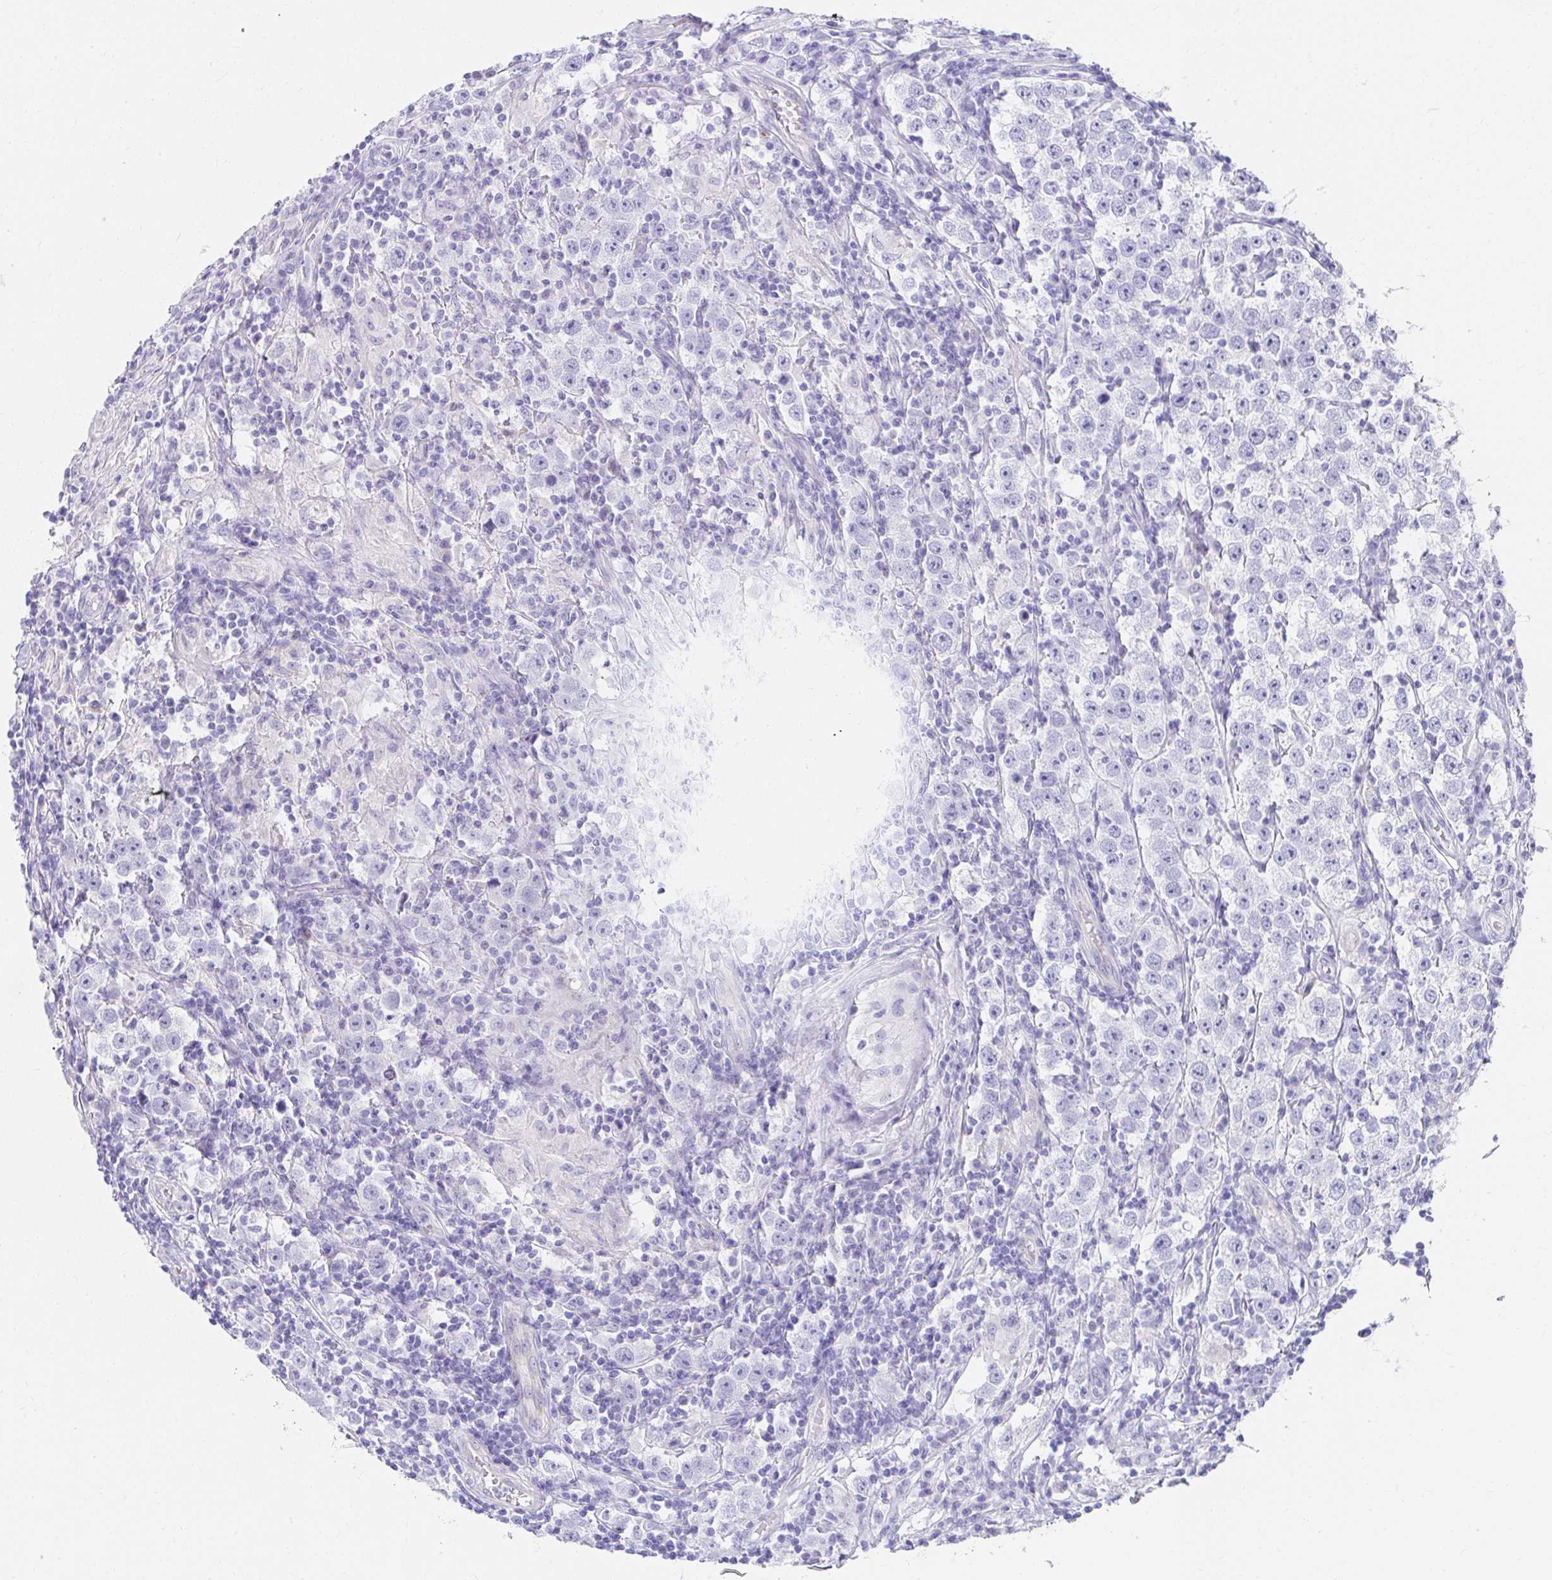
{"staining": {"intensity": "negative", "quantity": "none", "location": "none"}, "tissue": "urothelial cancer", "cell_type": "Tumor cells", "image_type": "cancer", "snomed": [{"axis": "morphology", "description": "Normal tissue, NOS"}, {"axis": "morphology", "description": "Urothelial carcinoma, High grade"}, {"axis": "morphology", "description": "Seminoma, NOS"}, {"axis": "morphology", "description": "Carcinoma, Embryonal, NOS"}, {"axis": "topography", "description": "Urinary bladder"}, {"axis": "topography", "description": "Testis"}], "caption": "This photomicrograph is of embryonal carcinoma stained with immunohistochemistry to label a protein in brown with the nuclei are counter-stained blue. There is no staining in tumor cells.", "gene": "VGLL1", "patient": {"sex": "male", "age": 41}}